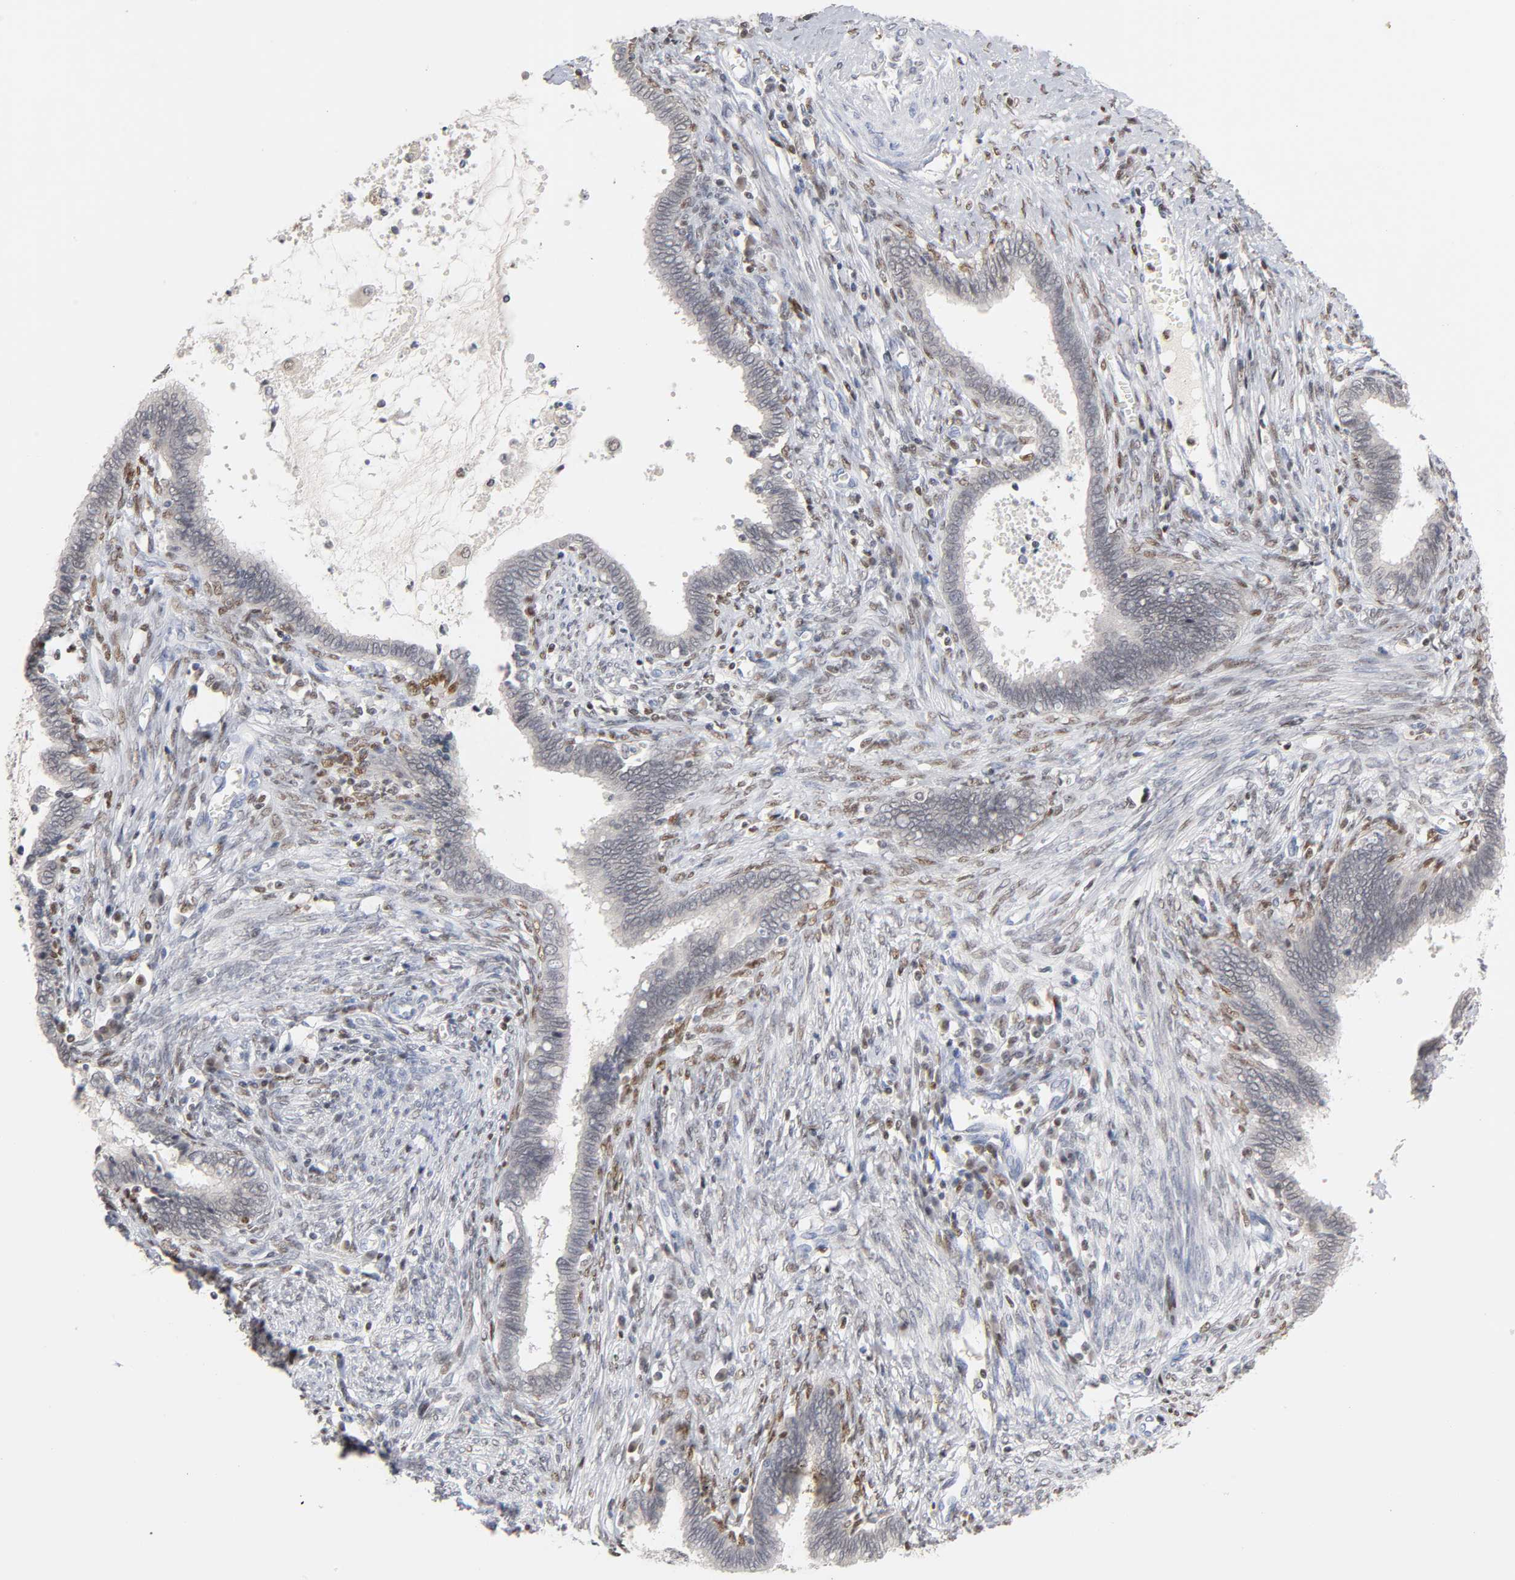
{"staining": {"intensity": "negative", "quantity": "none", "location": "none"}, "tissue": "cervical cancer", "cell_type": "Tumor cells", "image_type": "cancer", "snomed": [{"axis": "morphology", "description": "Adenocarcinoma, NOS"}, {"axis": "topography", "description": "Cervix"}], "caption": "IHC histopathology image of neoplastic tissue: cervical cancer stained with DAB (3,3'-diaminobenzidine) shows no significant protein expression in tumor cells.", "gene": "RUNX1", "patient": {"sex": "female", "age": 44}}